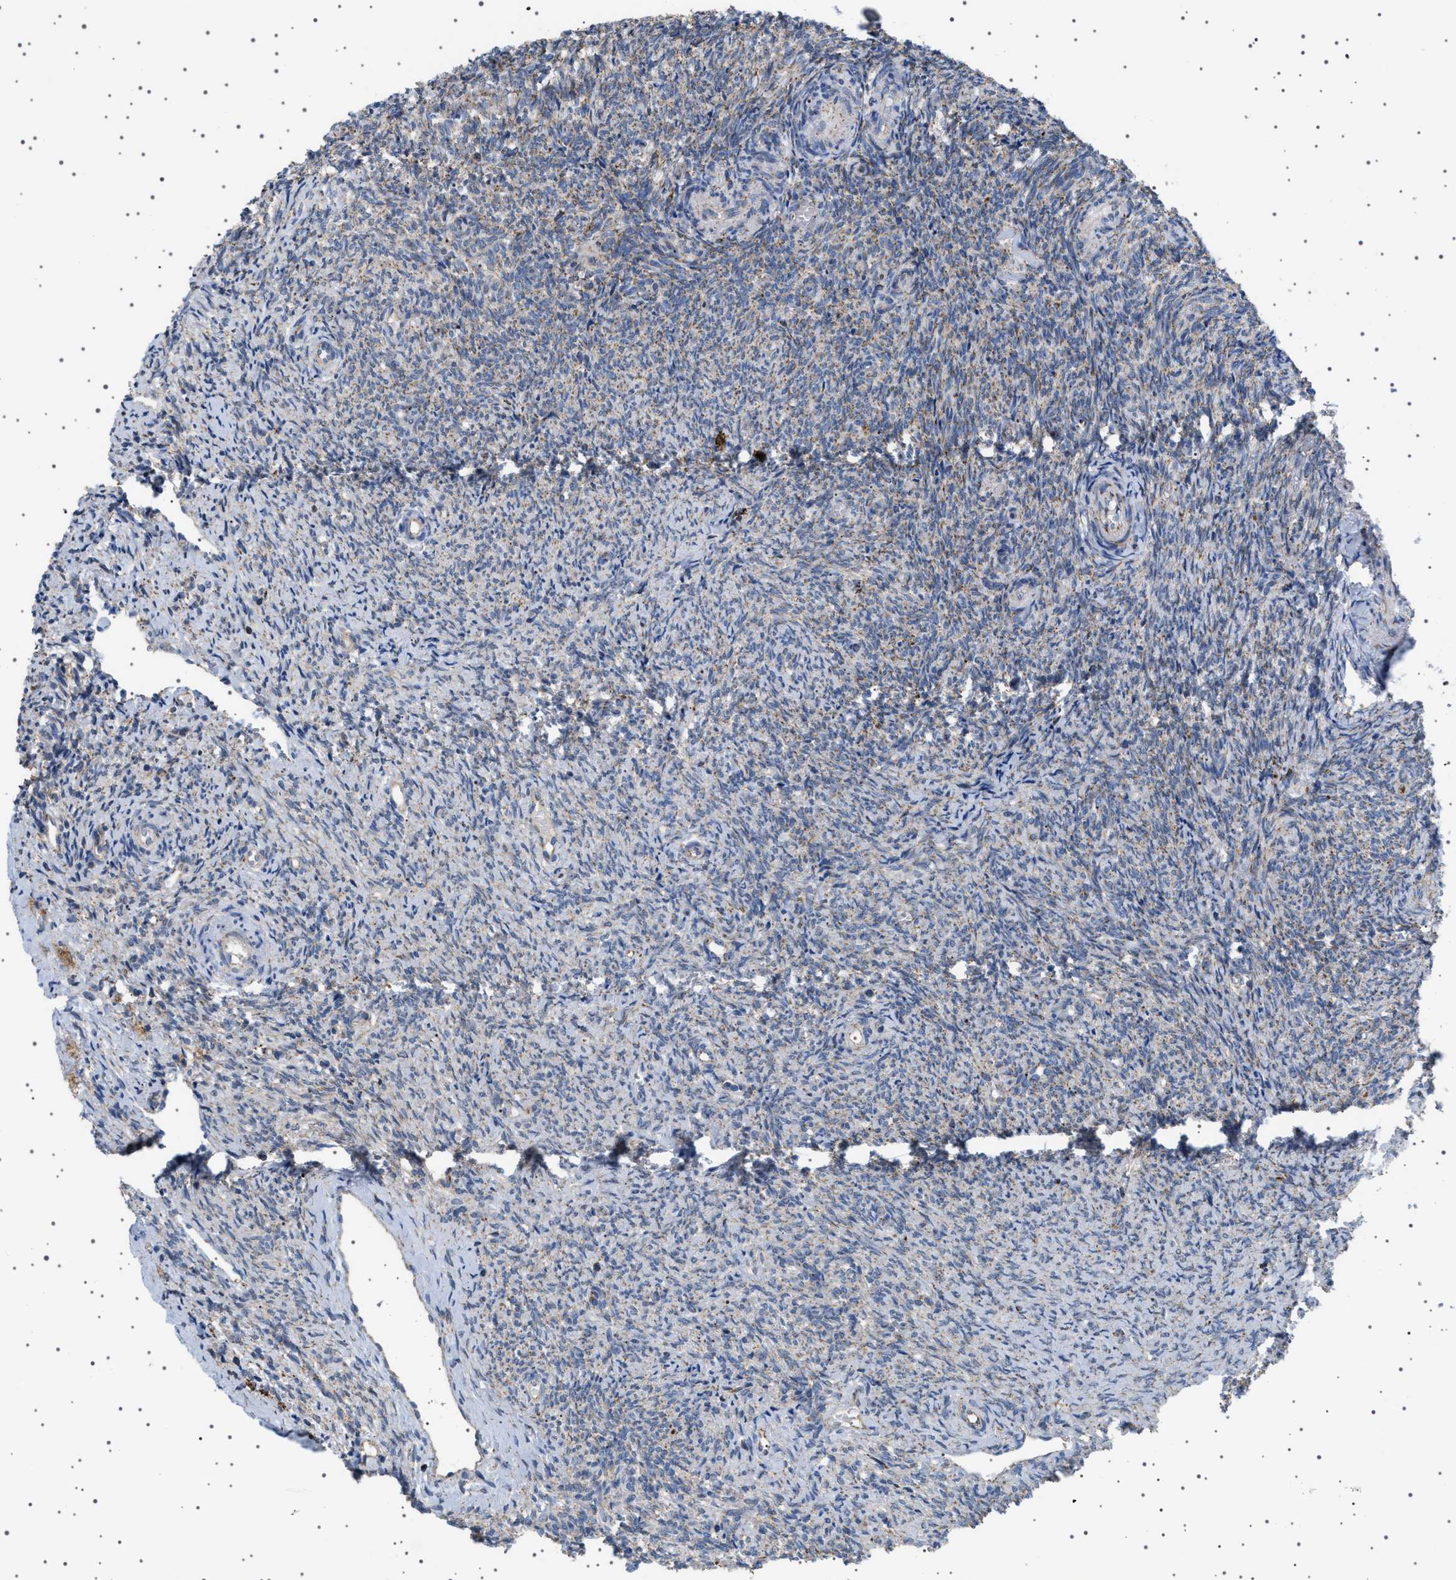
{"staining": {"intensity": "strong", "quantity": ">75%", "location": "cytoplasmic/membranous"}, "tissue": "ovary", "cell_type": "Follicle cells", "image_type": "normal", "snomed": [{"axis": "morphology", "description": "Normal tissue, NOS"}, {"axis": "topography", "description": "Ovary"}], "caption": "Immunohistochemistry micrograph of unremarkable ovary: ovary stained using immunohistochemistry (IHC) demonstrates high levels of strong protein expression localized specifically in the cytoplasmic/membranous of follicle cells, appearing as a cytoplasmic/membranous brown color.", "gene": "UBXN8", "patient": {"sex": "female", "age": 41}}